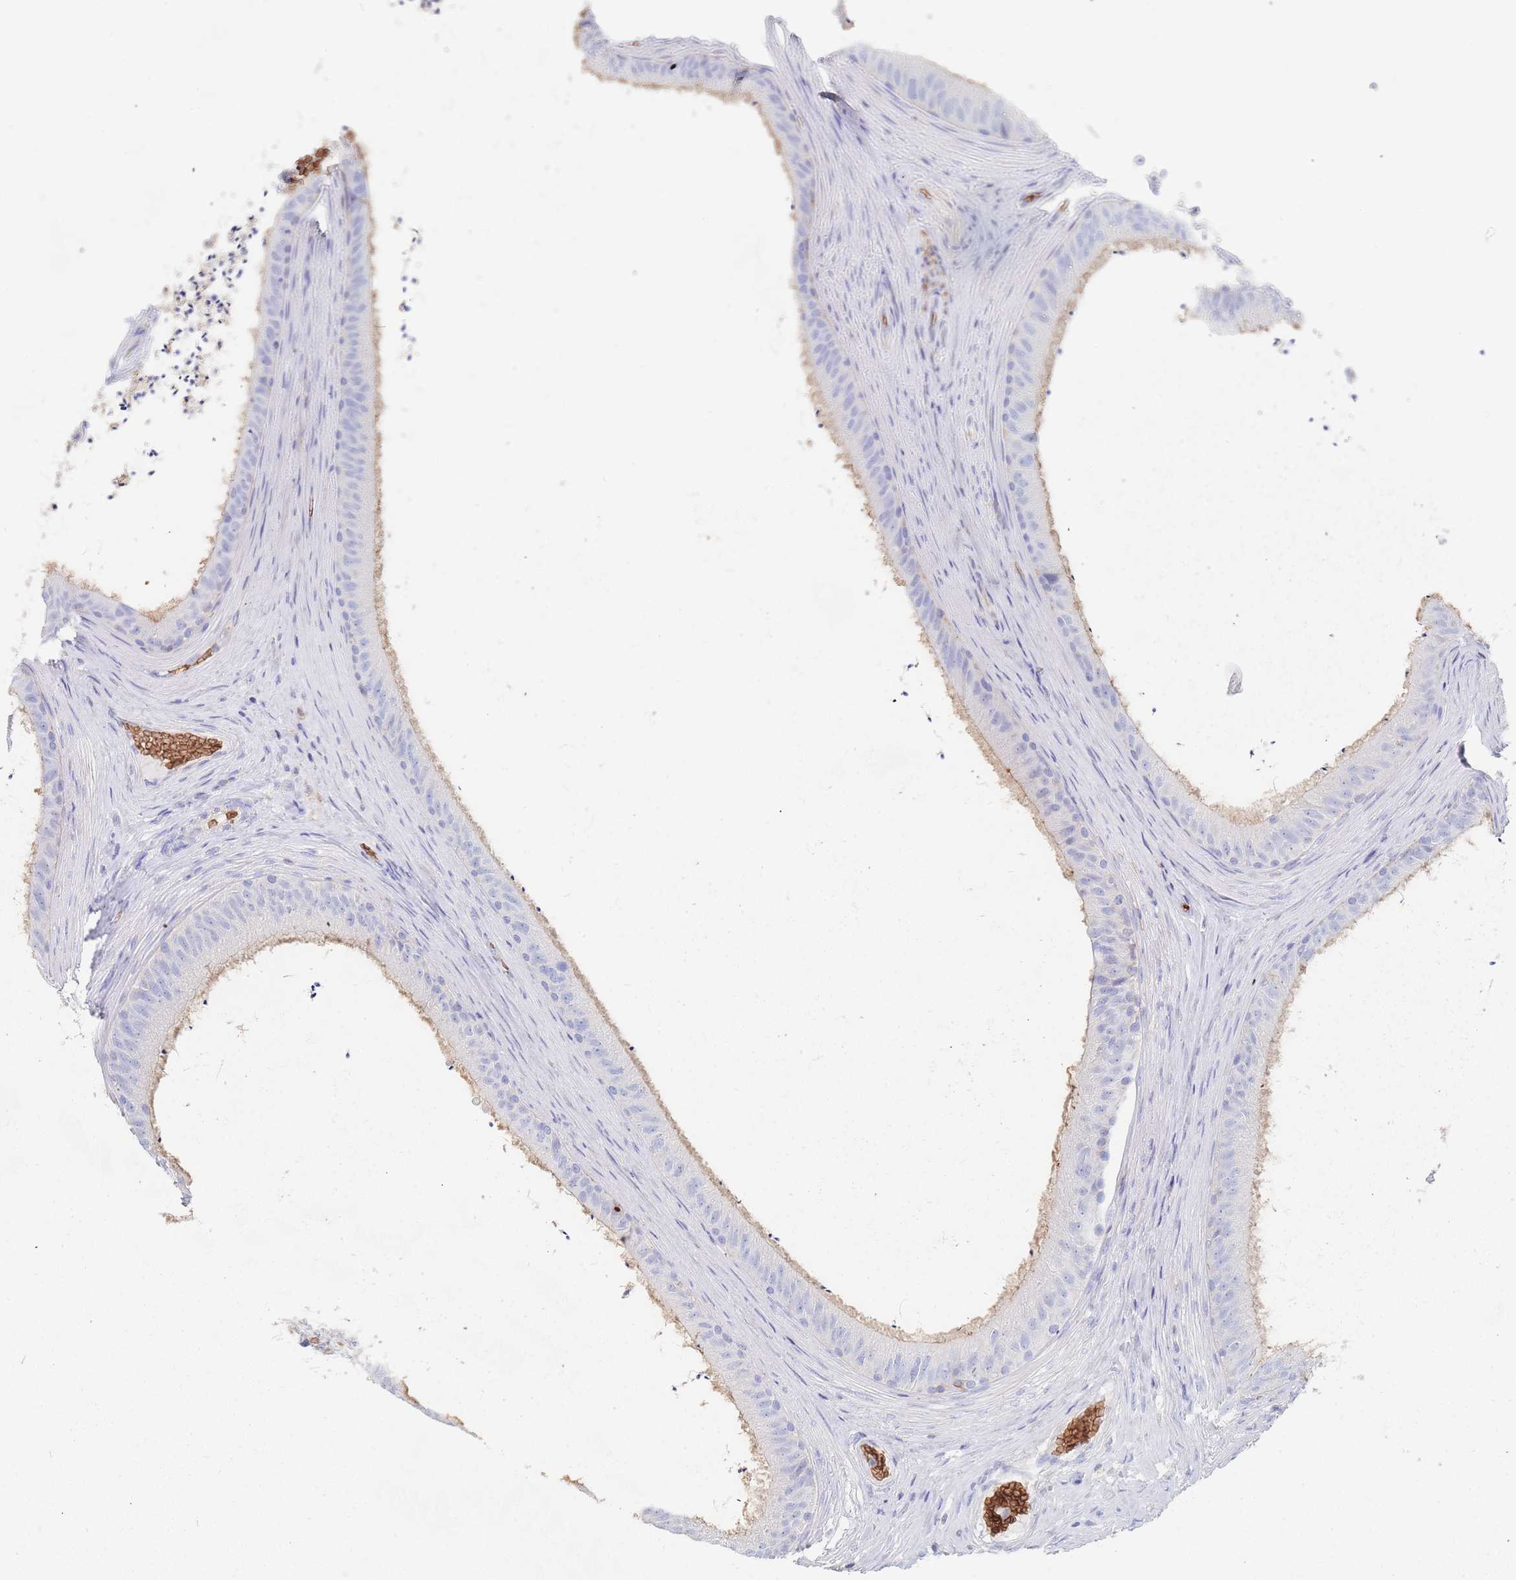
{"staining": {"intensity": "weak", "quantity": "25%-75%", "location": "cytoplasmic/membranous"}, "tissue": "epididymis", "cell_type": "Glandular cells", "image_type": "normal", "snomed": [{"axis": "morphology", "description": "Normal tissue, NOS"}, {"axis": "topography", "description": "Testis"}, {"axis": "topography", "description": "Epididymis"}], "caption": "Immunohistochemical staining of normal epididymis shows weak cytoplasmic/membranous protein positivity in about 25%-75% of glandular cells. Ihc stains the protein in brown and the nuclei are stained blue.", "gene": "SLC2A1", "patient": {"sex": "male", "age": 41}}